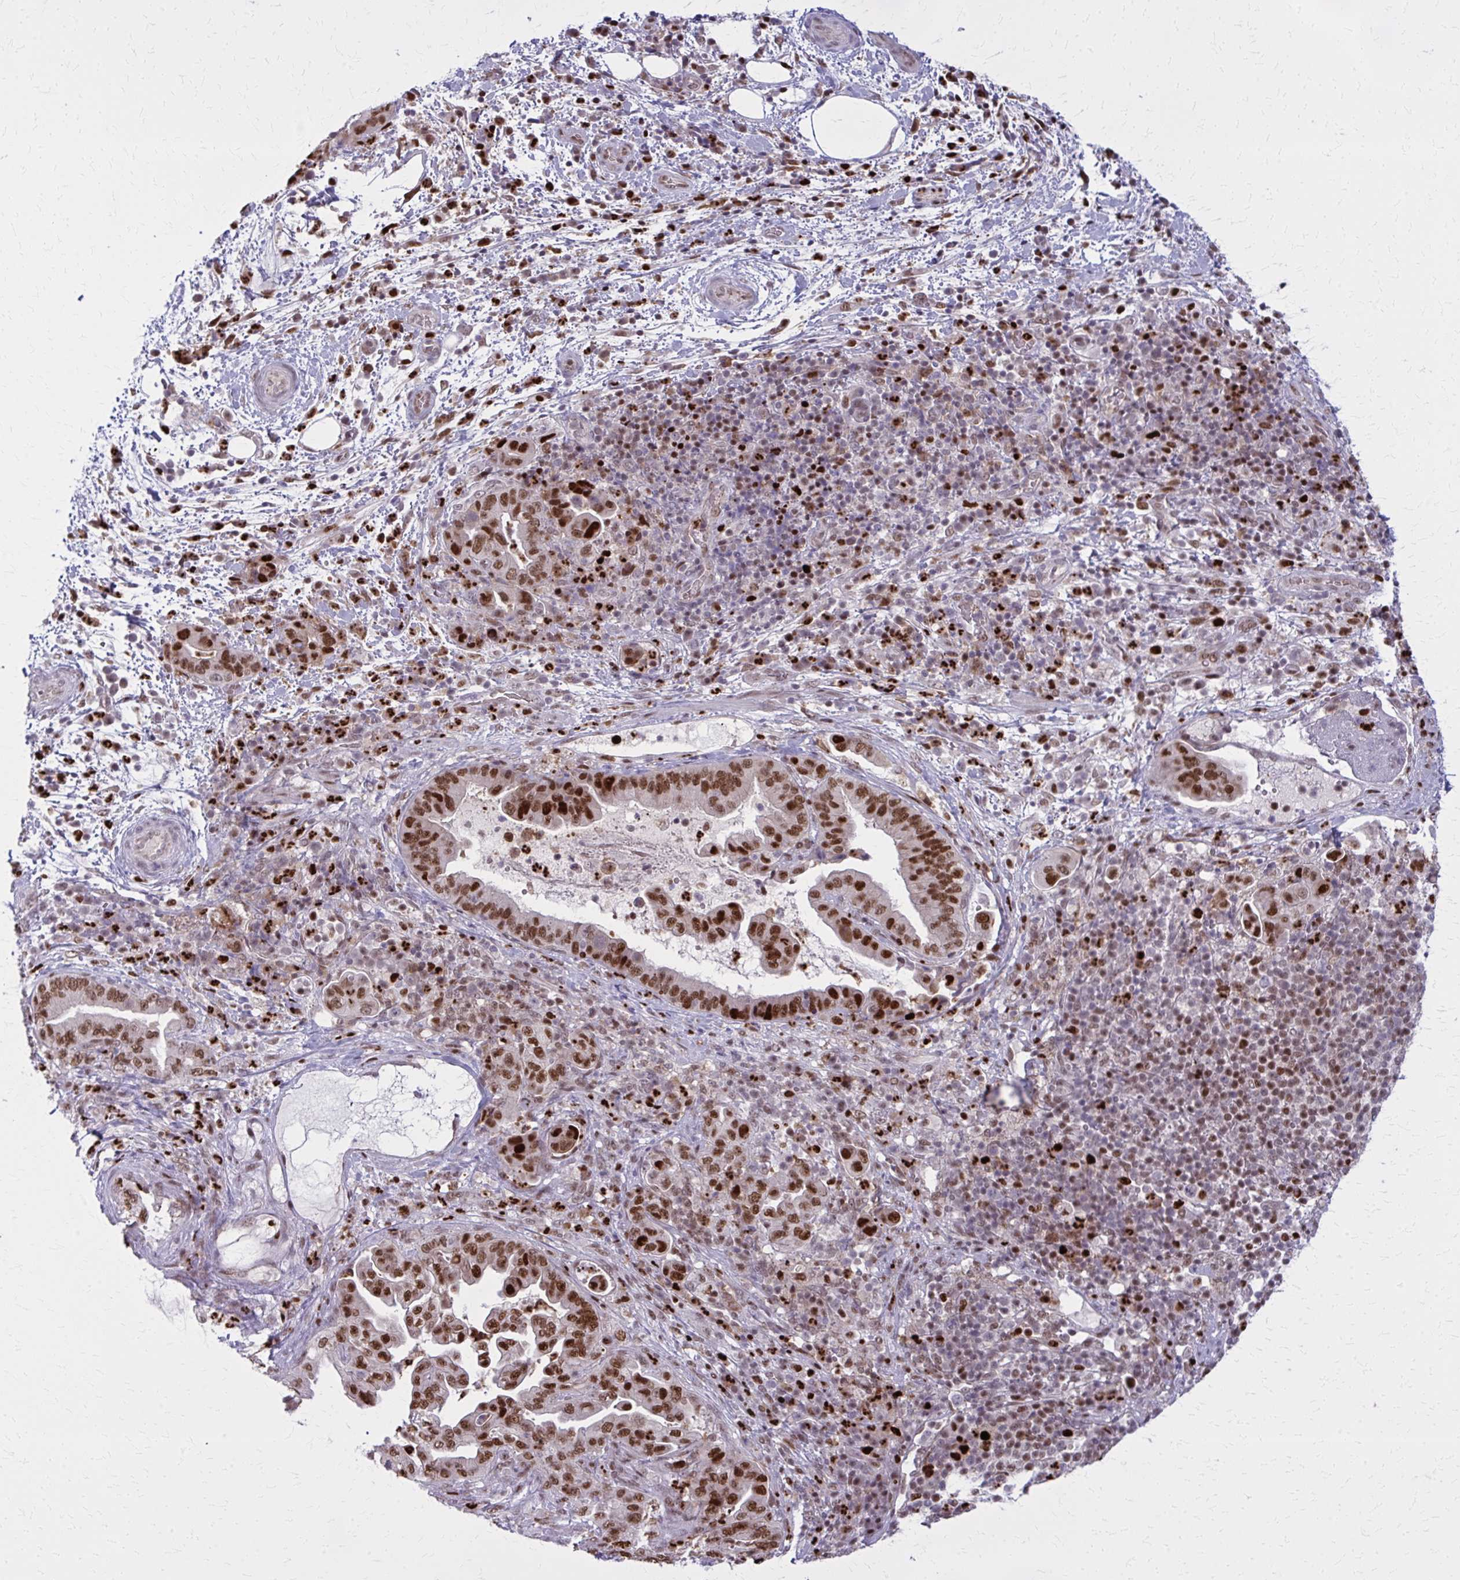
{"staining": {"intensity": "strong", "quantity": ">75%", "location": "nuclear"}, "tissue": "pancreatic cancer", "cell_type": "Tumor cells", "image_type": "cancer", "snomed": [{"axis": "morphology", "description": "Normal tissue, NOS"}, {"axis": "morphology", "description": "Adenocarcinoma, NOS"}, {"axis": "topography", "description": "Lymph node"}, {"axis": "topography", "description": "Pancreas"}], "caption": "This histopathology image exhibits immunohistochemistry (IHC) staining of pancreatic cancer (adenocarcinoma), with high strong nuclear expression in about >75% of tumor cells.", "gene": "ZNF559", "patient": {"sex": "female", "age": 67}}